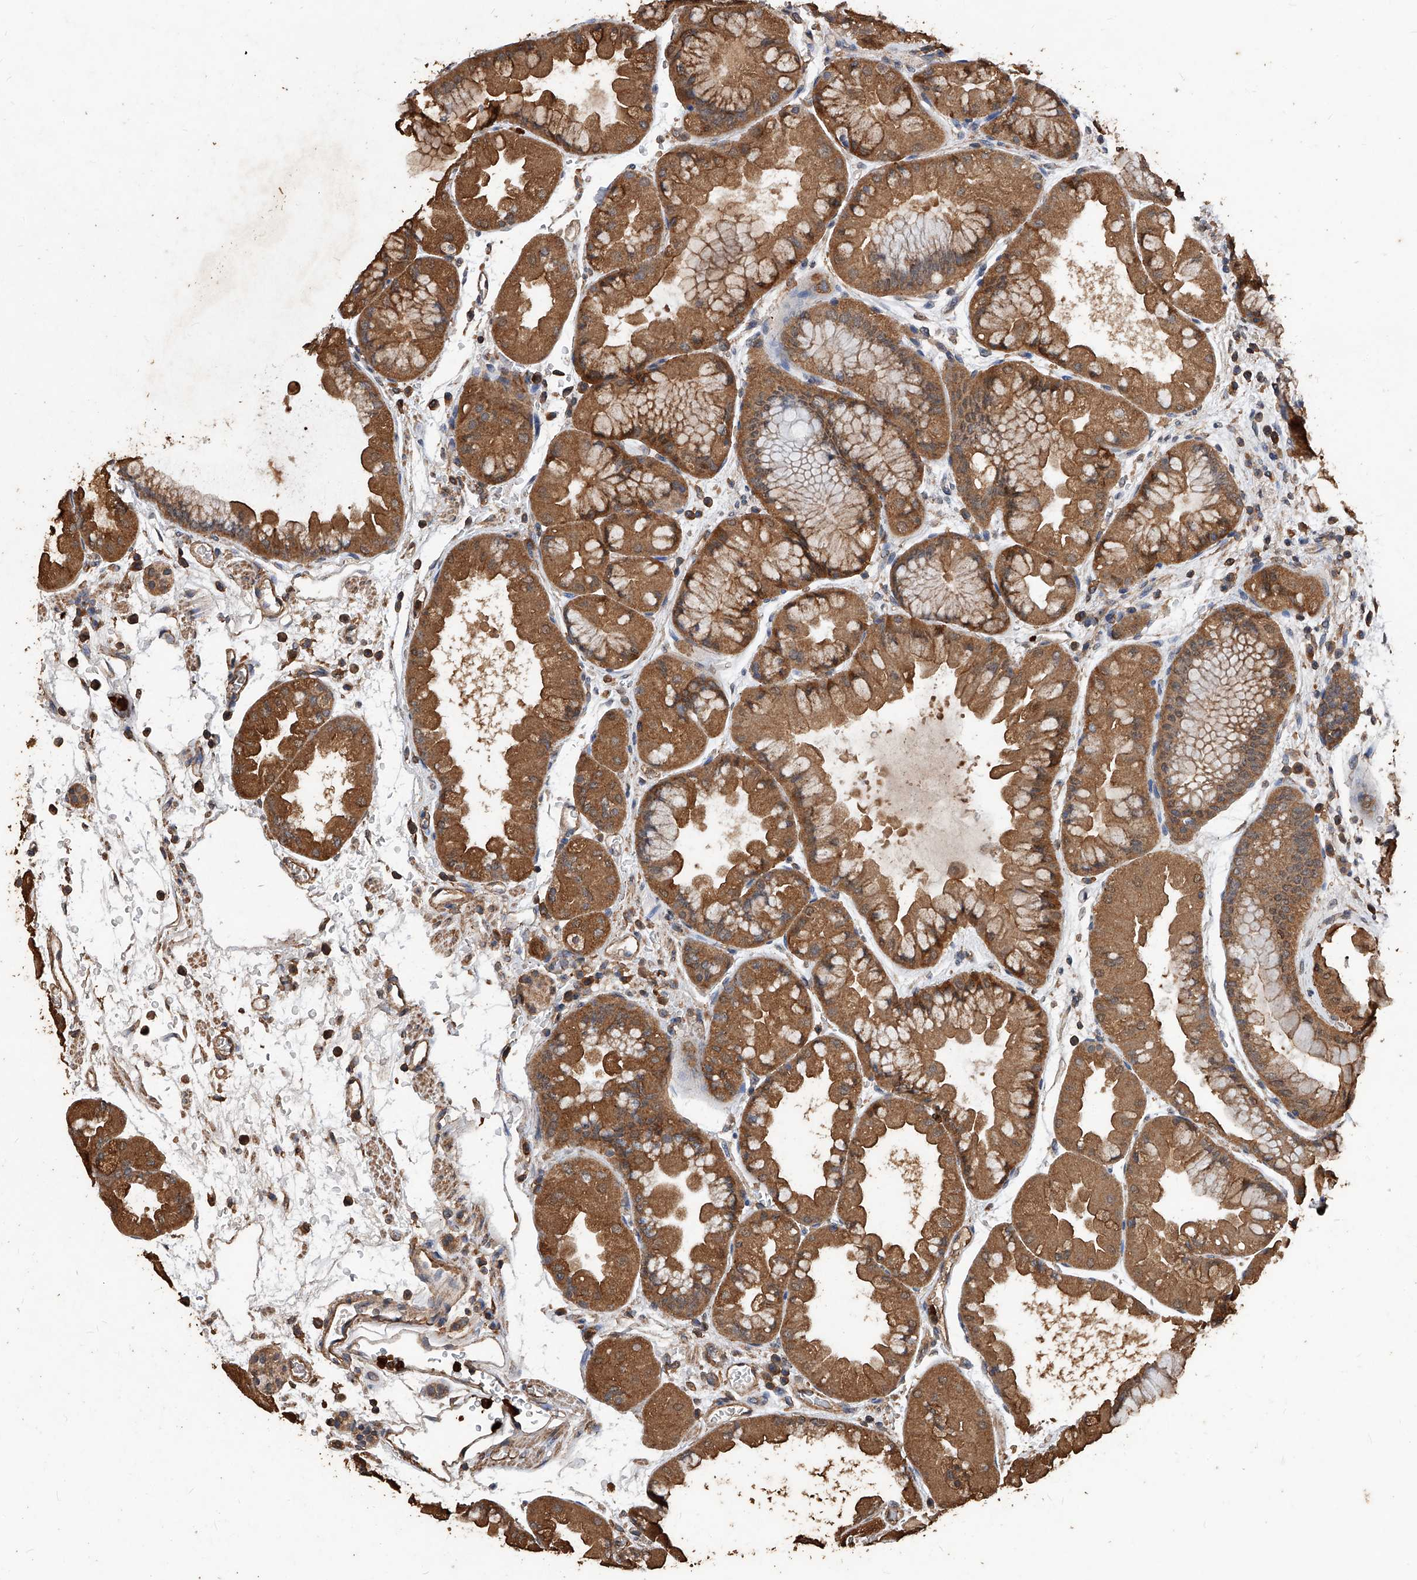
{"staining": {"intensity": "strong", "quantity": ">75%", "location": "cytoplasmic/membranous"}, "tissue": "stomach", "cell_type": "Glandular cells", "image_type": "normal", "snomed": [{"axis": "morphology", "description": "Normal tissue, NOS"}, {"axis": "topography", "description": "Stomach, upper"}], "caption": "Immunohistochemistry staining of benign stomach, which demonstrates high levels of strong cytoplasmic/membranous staining in about >75% of glandular cells indicating strong cytoplasmic/membranous protein expression. The staining was performed using DAB (3,3'-diaminobenzidine) (brown) for protein detection and nuclei were counterstained in hematoxylin (blue).", "gene": "UCP2", "patient": {"sex": "male", "age": 47}}